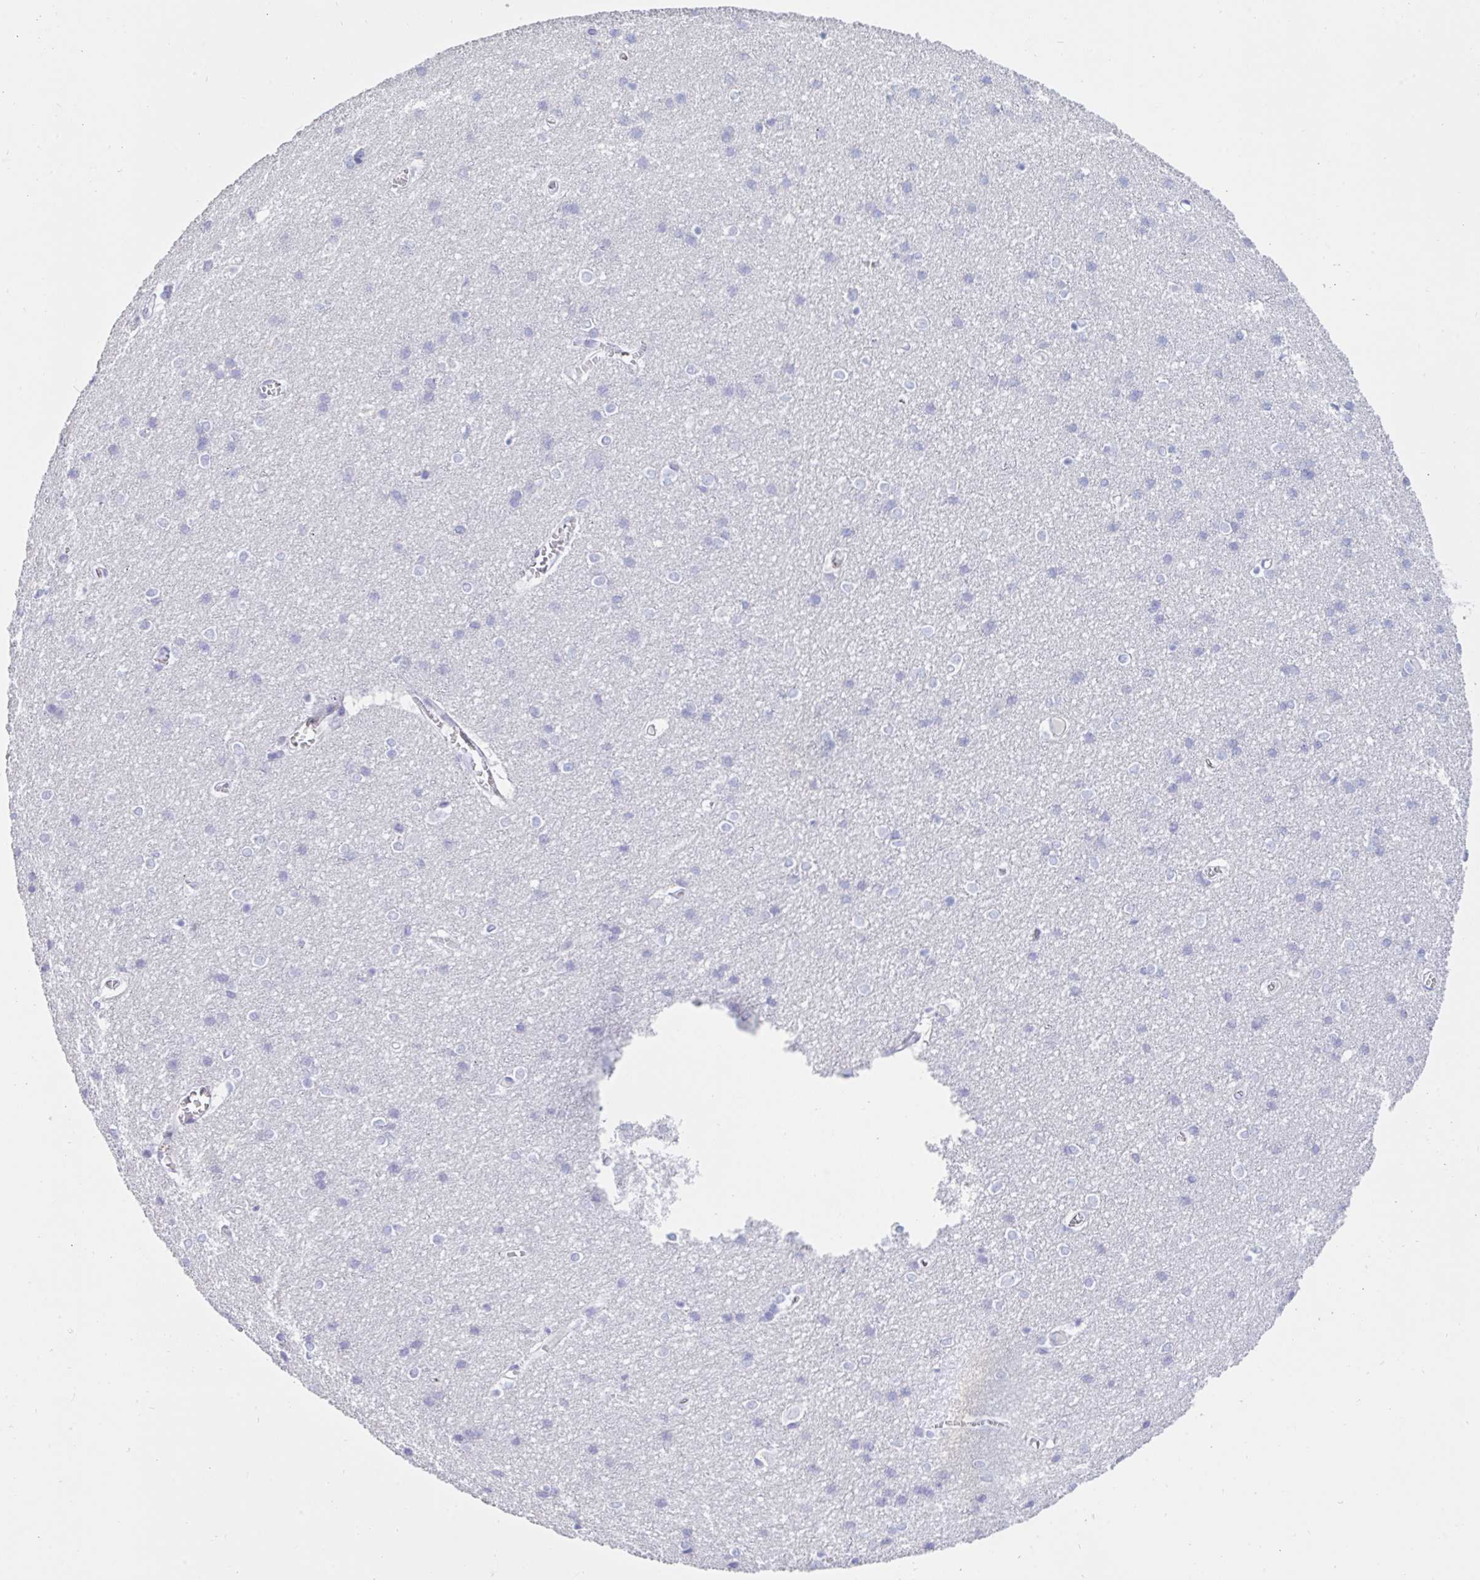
{"staining": {"intensity": "negative", "quantity": "none", "location": "none"}, "tissue": "cerebral cortex", "cell_type": "Endothelial cells", "image_type": "normal", "snomed": [{"axis": "morphology", "description": "Normal tissue, NOS"}, {"axis": "topography", "description": "Cerebral cortex"}], "caption": "Immunohistochemistry image of benign human cerebral cortex stained for a protein (brown), which displays no expression in endothelial cells. (Immunohistochemistry, brightfield microscopy, high magnification).", "gene": "TNNC1", "patient": {"sex": "male", "age": 37}}